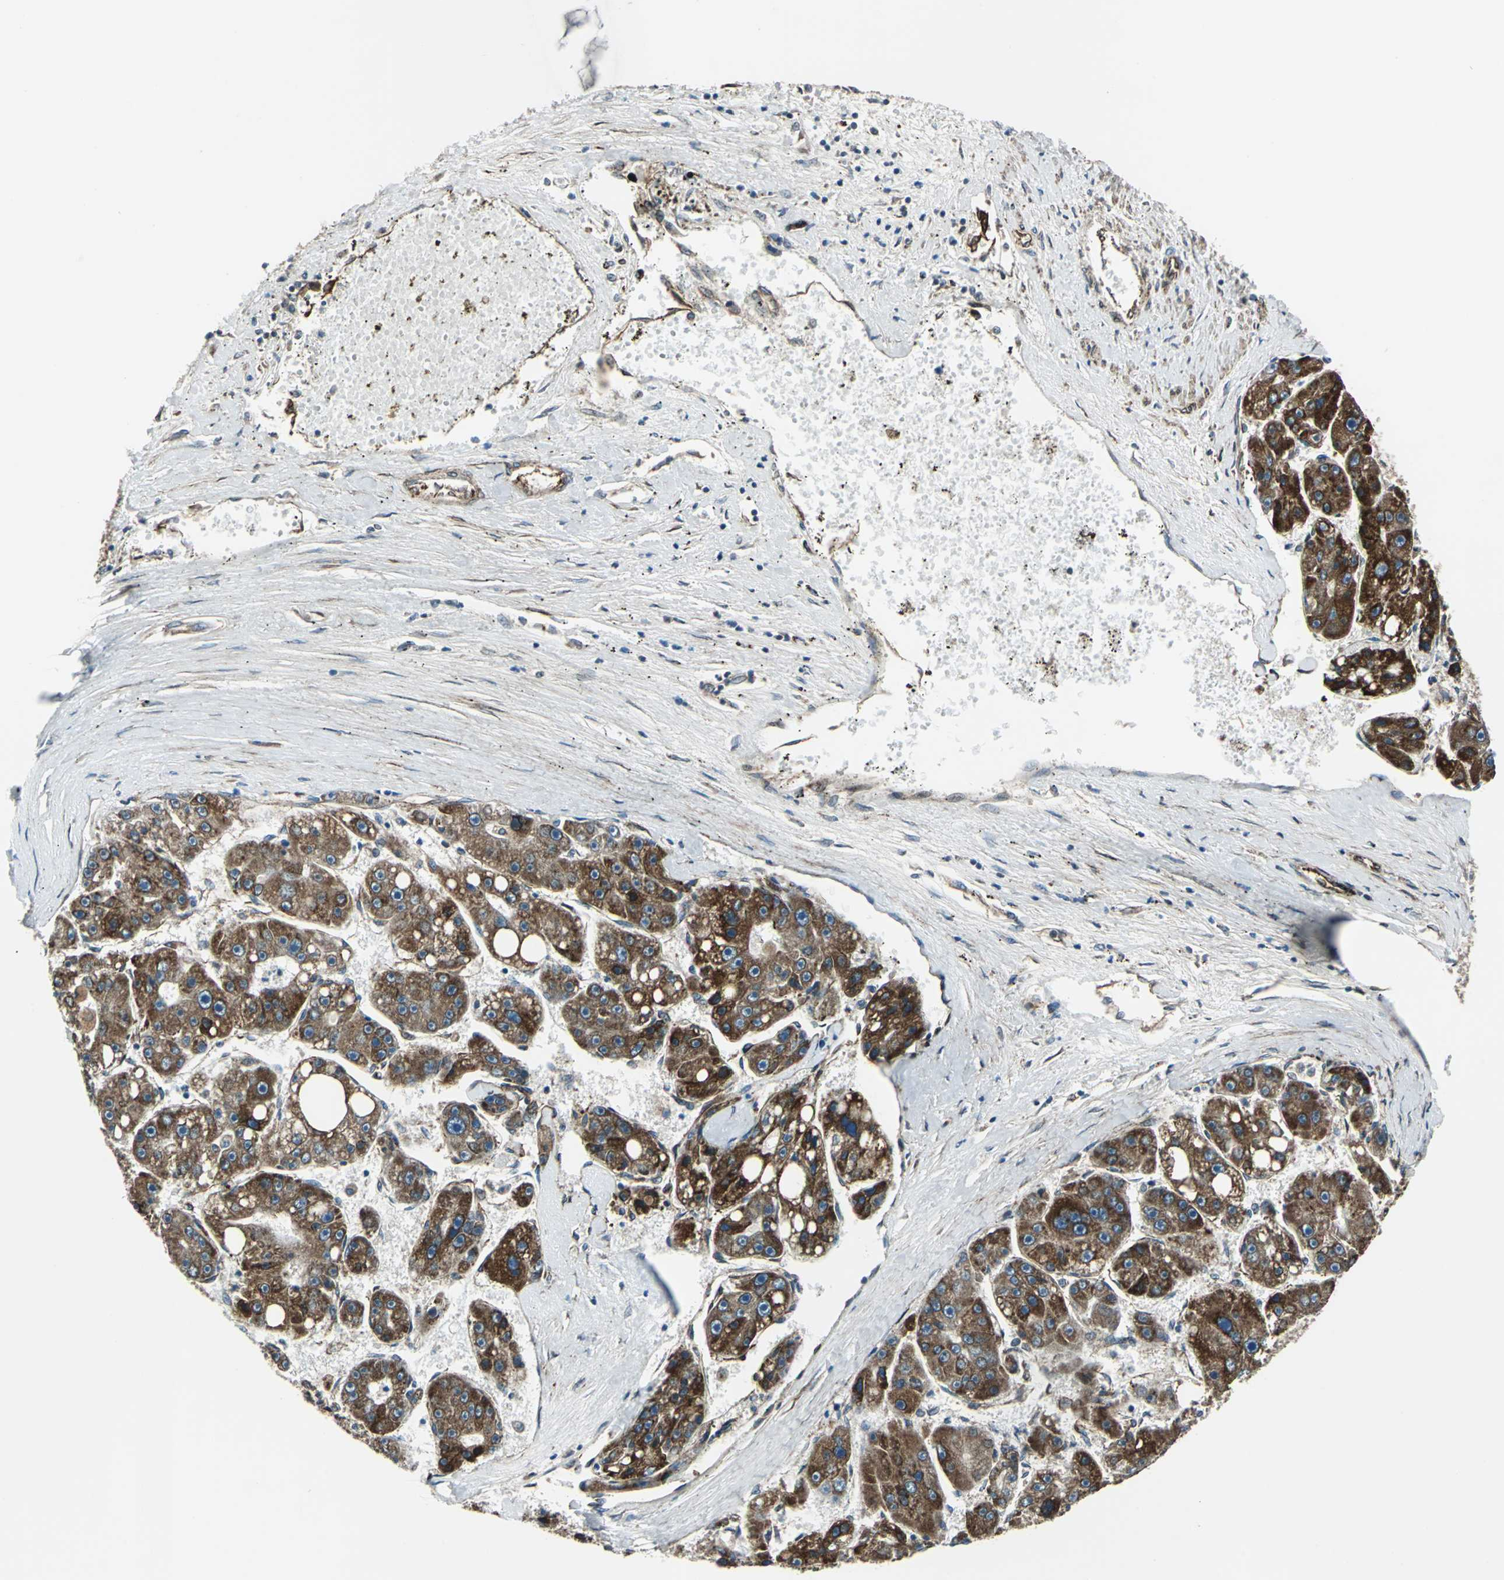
{"staining": {"intensity": "strong", "quantity": ">75%", "location": "cytoplasmic/membranous"}, "tissue": "liver cancer", "cell_type": "Tumor cells", "image_type": "cancer", "snomed": [{"axis": "morphology", "description": "Carcinoma, Hepatocellular, NOS"}, {"axis": "topography", "description": "Liver"}], "caption": "Protein expression by immunohistochemistry displays strong cytoplasmic/membranous staining in about >75% of tumor cells in liver cancer (hepatocellular carcinoma).", "gene": "HTATIP2", "patient": {"sex": "female", "age": 61}}